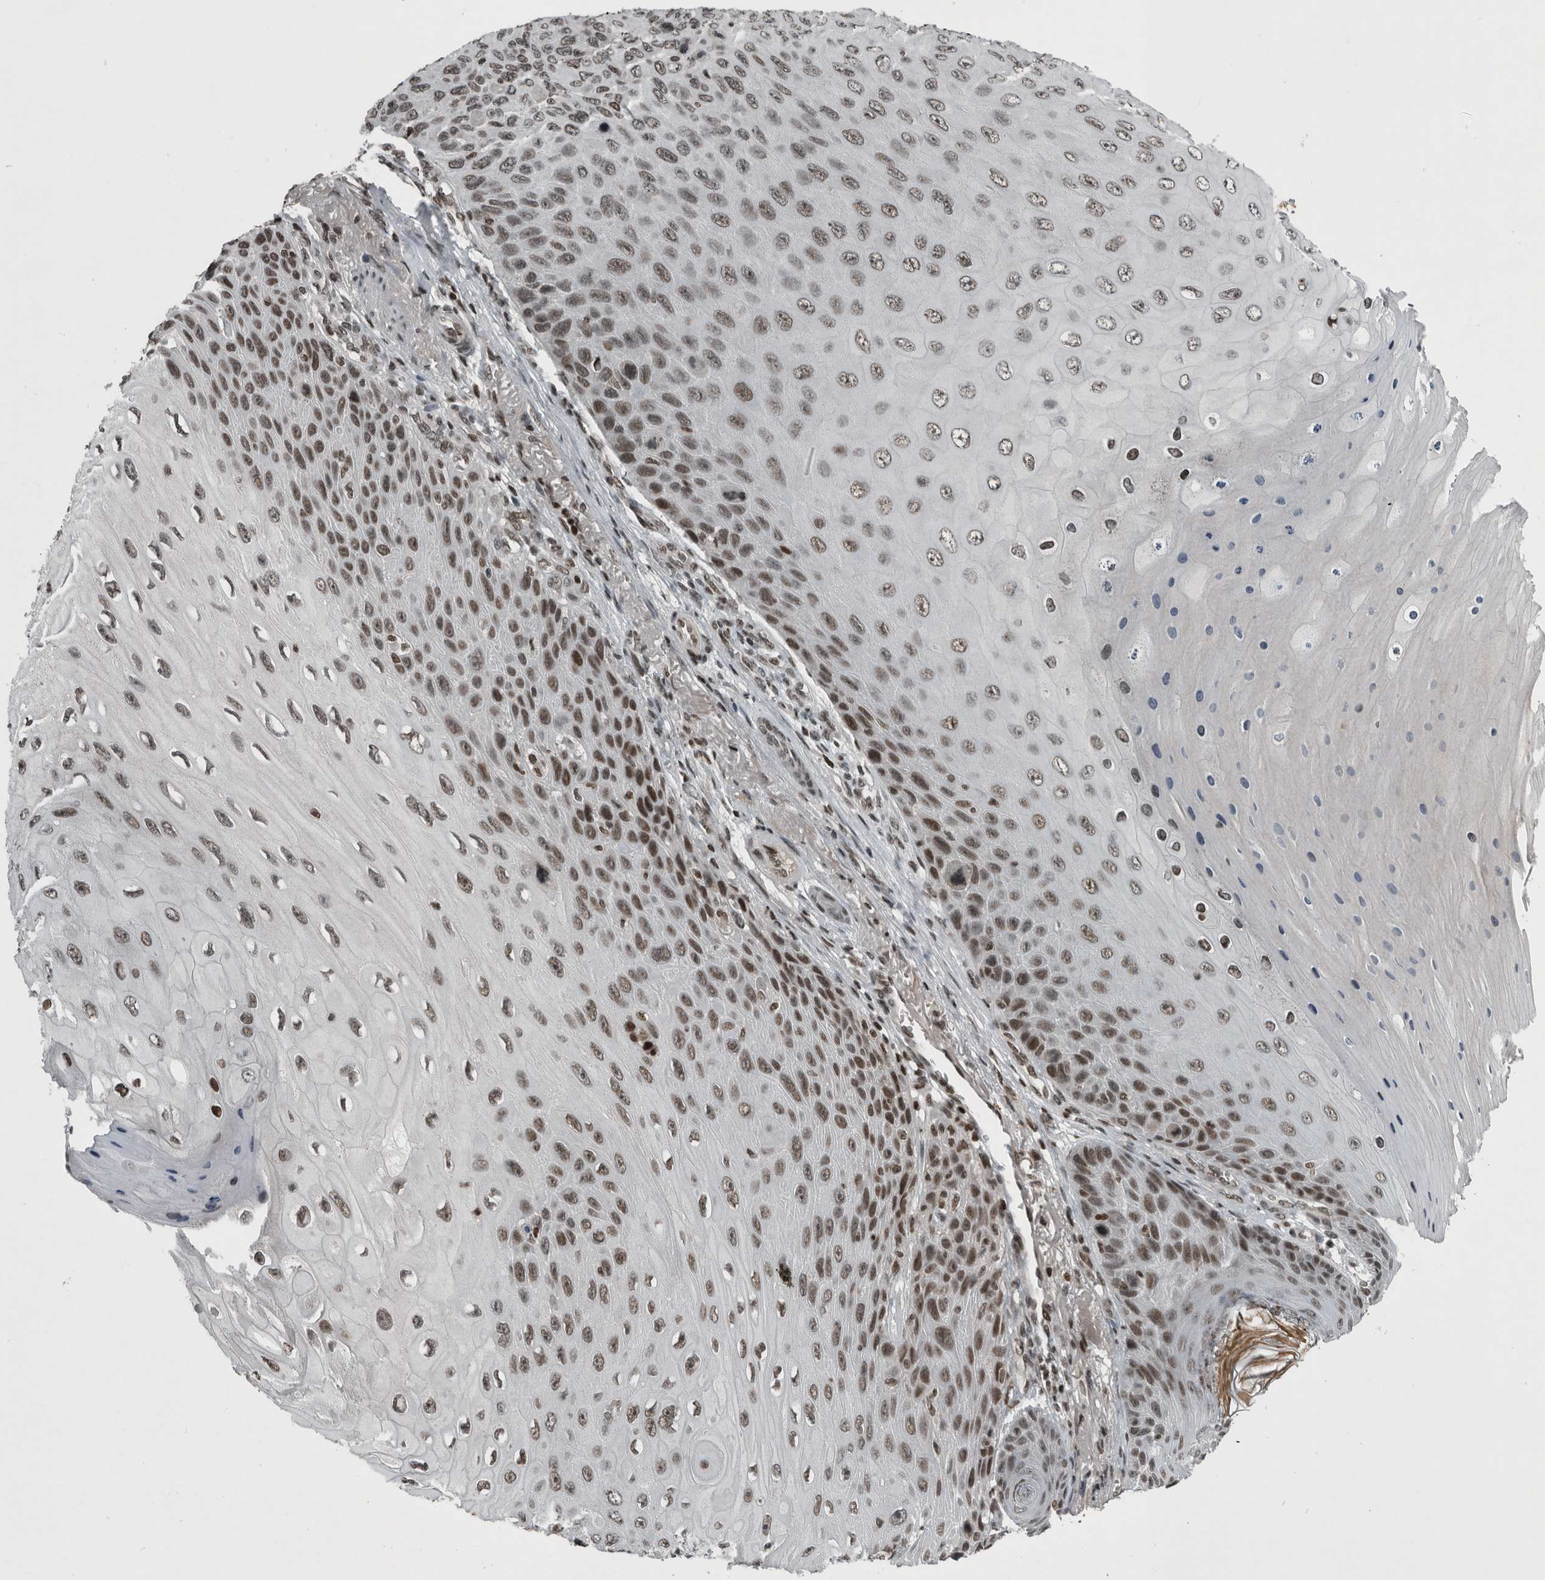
{"staining": {"intensity": "moderate", "quantity": ">75%", "location": "nuclear"}, "tissue": "skin cancer", "cell_type": "Tumor cells", "image_type": "cancer", "snomed": [{"axis": "morphology", "description": "Squamous cell carcinoma, NOS"}, {"axis": "topography", "description": "Skin"}], "caption": "Skin cancer stained for a protein reveals moderate nuclear positivity in tumor cells.", "gene": "UNC50", "patient": {"sex": "female", "age": 88}}